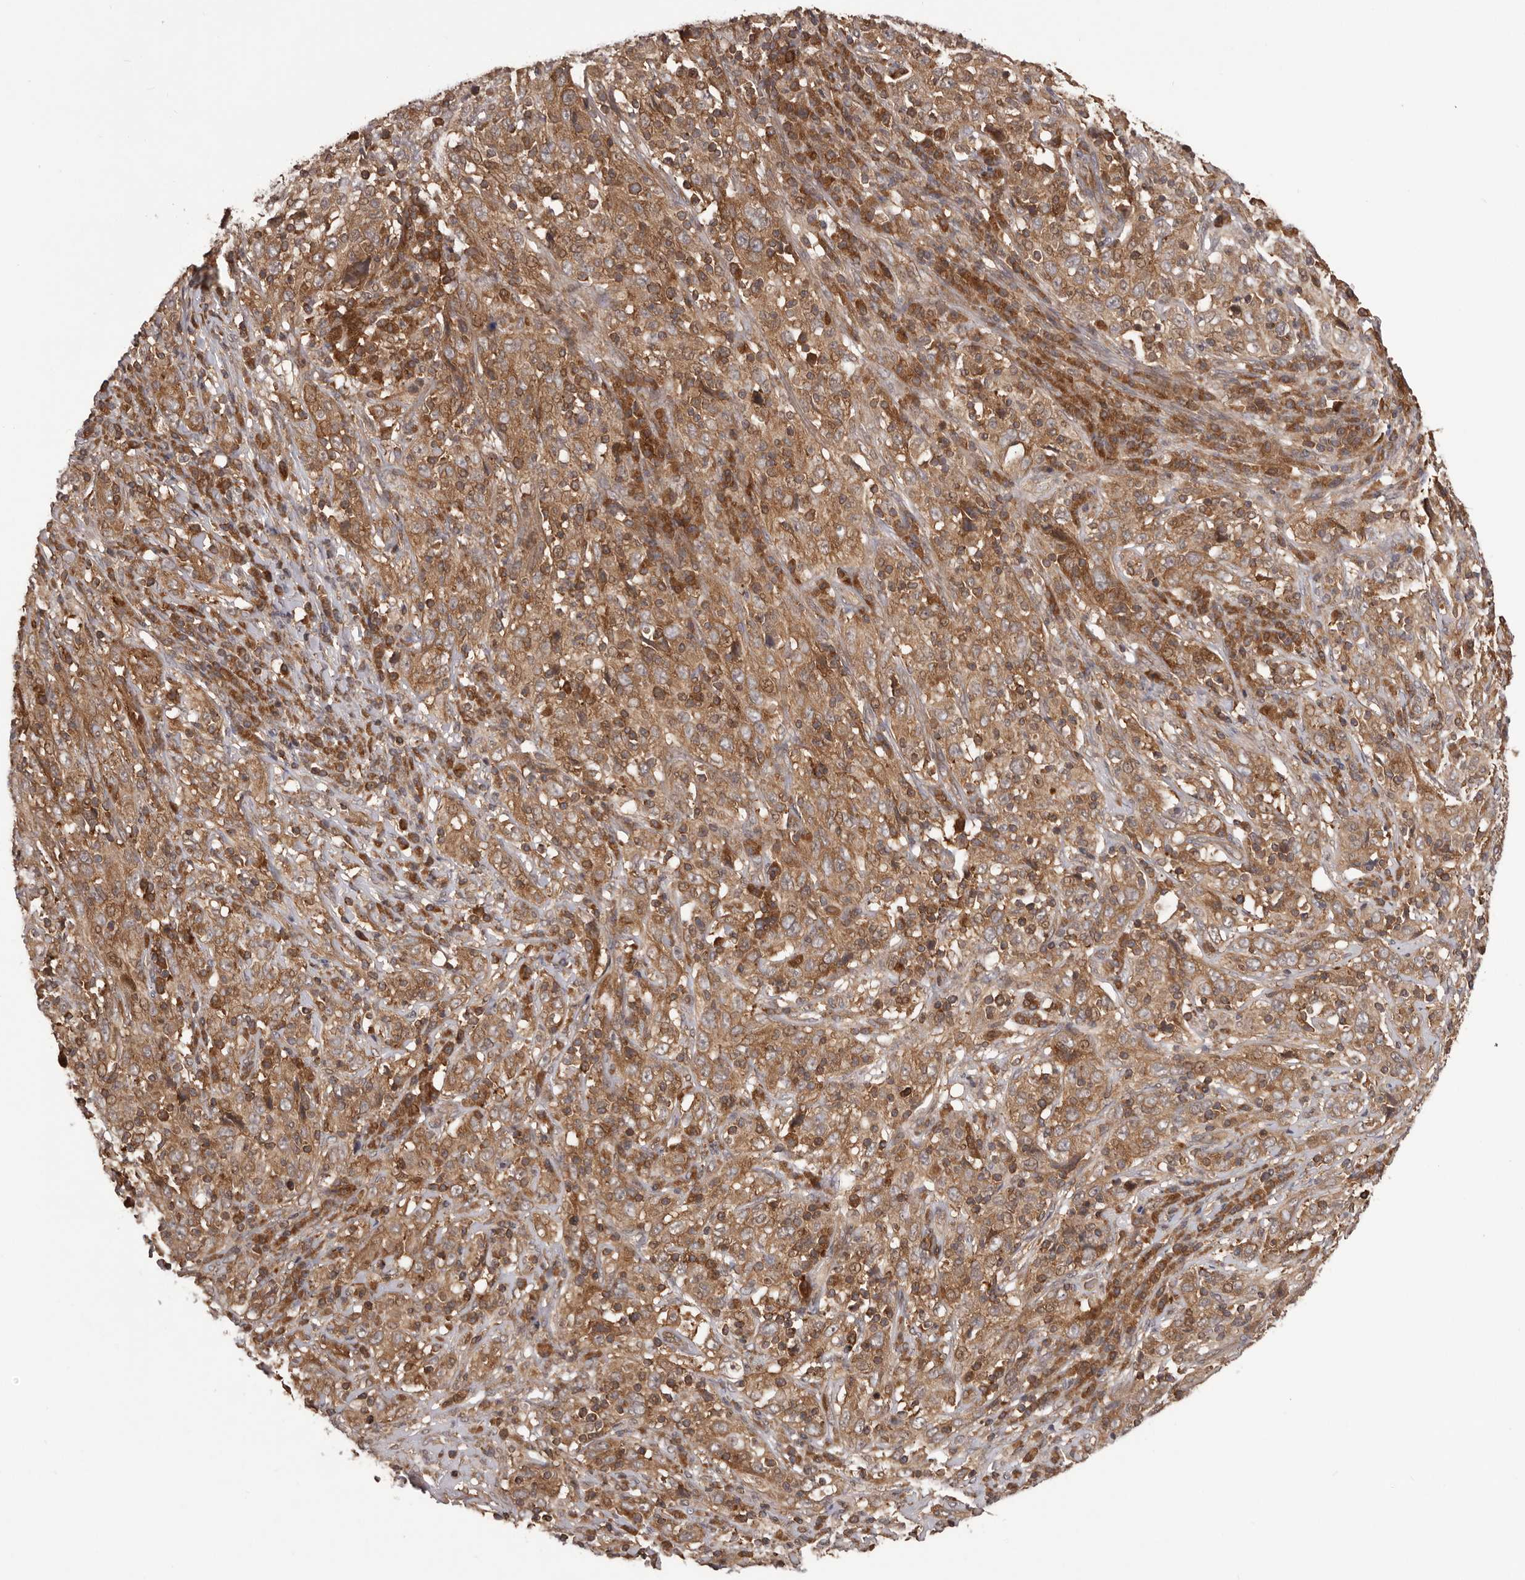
{"staining": {"intensity": "moderate", "quantity": ">75%", "location": "cytoplasmic/membranous"}, "tissue": "cervical cancer", "cell_type": "Tumor cells", "image_type": "cancer", "snomed": [{"axis": "morphology", "description": "Squamous cell carcinoma, NOS"}, {"axis": "topography", "description": "Cervix"}], "caption": "Protein staining by immunohistochemistry exhibits moderate cytoplasmic/membranous expression in approximately >75% of tumor cells in cervical cancer (squamous cell carcinoma).", "gene": "HBS1L", "patient": {"sex": "female", "age": 46}}